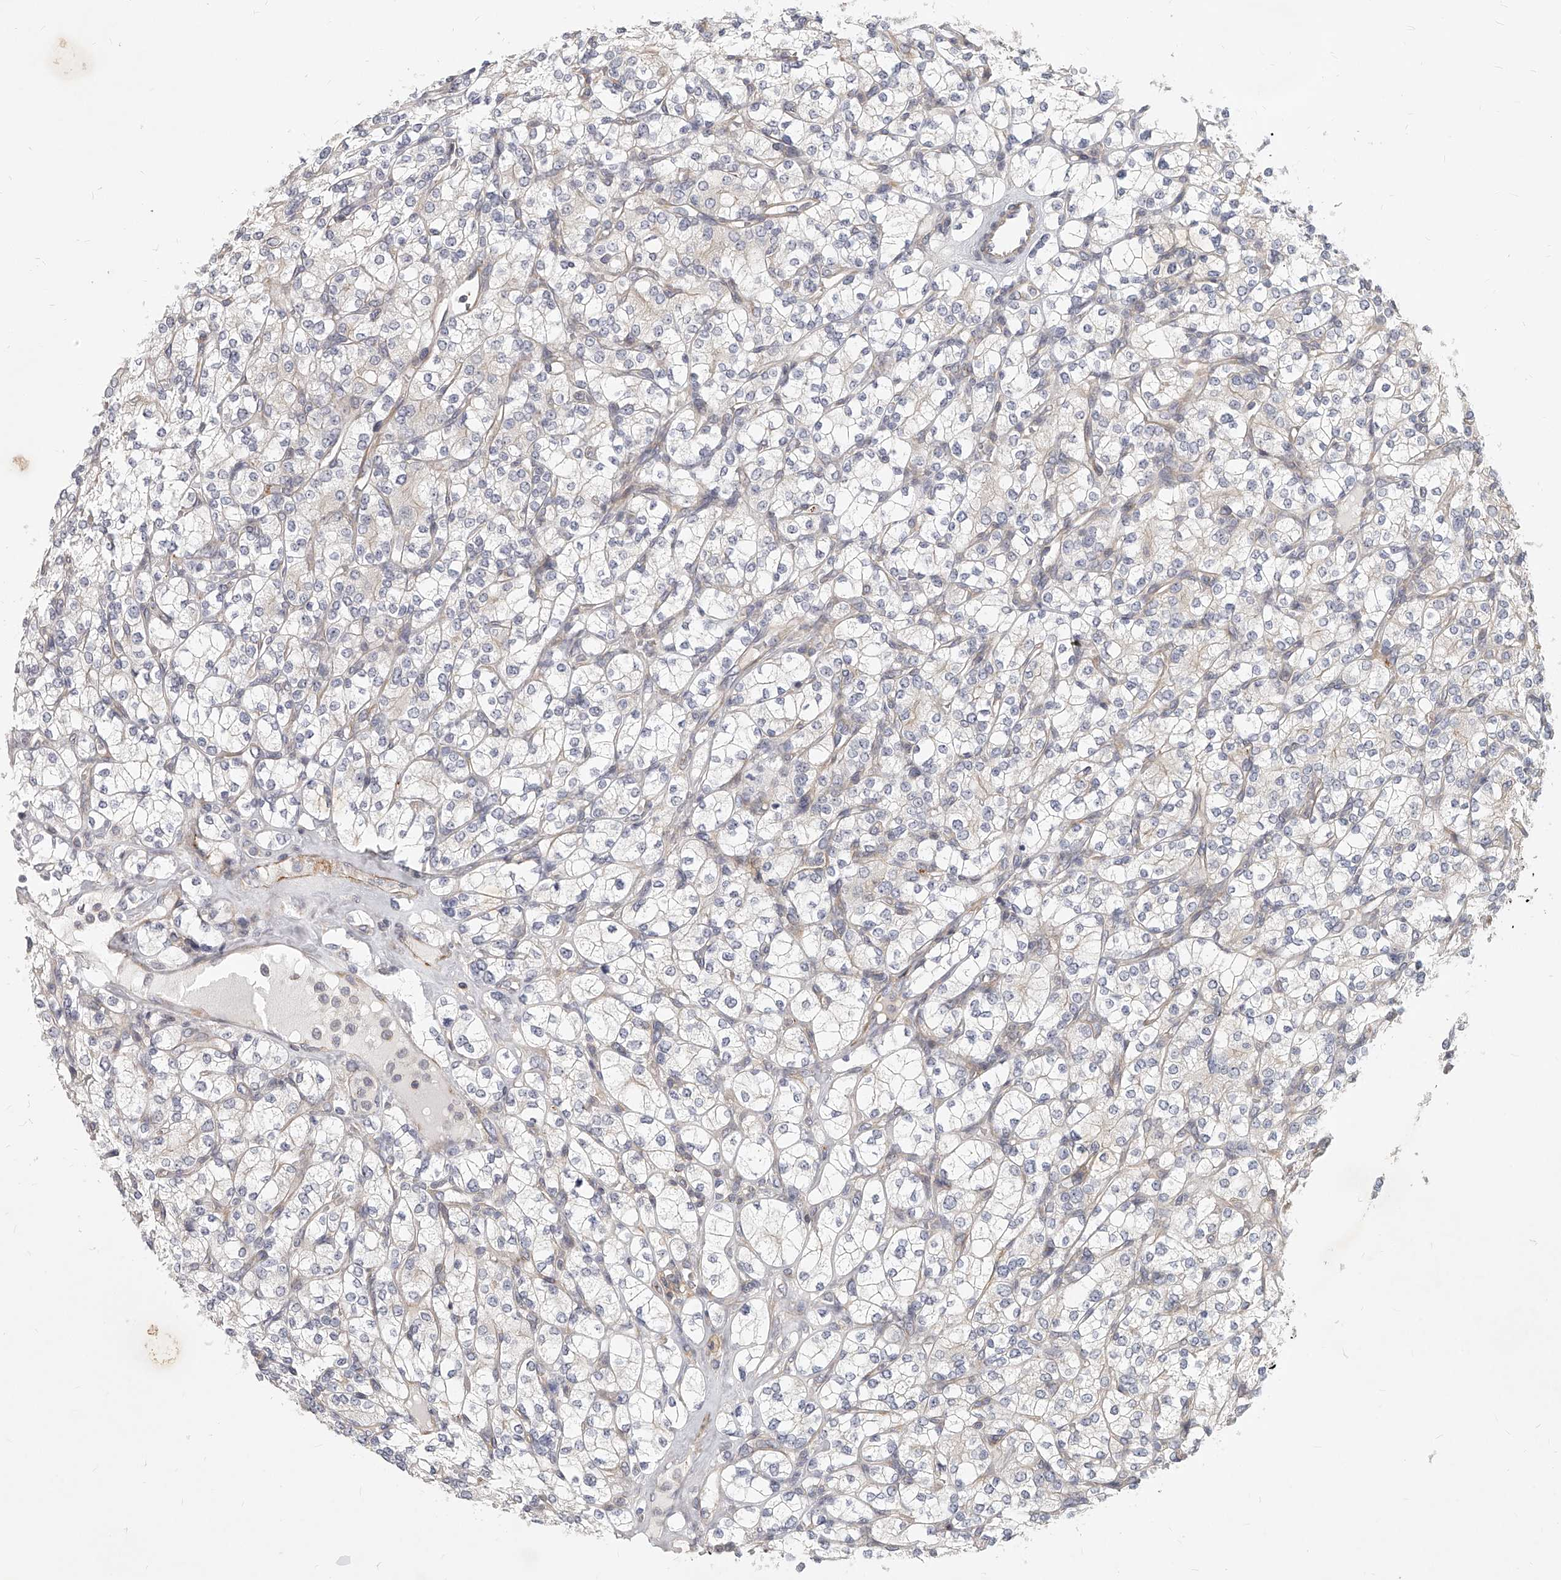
{"staining": {"intensity": "negative", "quantity": "none", "location": "none"}, "tissue": "renal cancer", "cell_type": "Tumor cells", "image_type": "cancer", "snomed": [{"axis": "morphology", "description": "Adenocarcinoma, NOS"}, {"axis": "topography", "description": "Kidney"}], "caption": "Immunohistochemistry (IHC) photomicrograph of adenocarcinoma (renal) stained for a protein (brown), which displays no positivity in tumor cells.", "gene": "SLC37A1", "patient": {"sex": "male", "age": 77}}